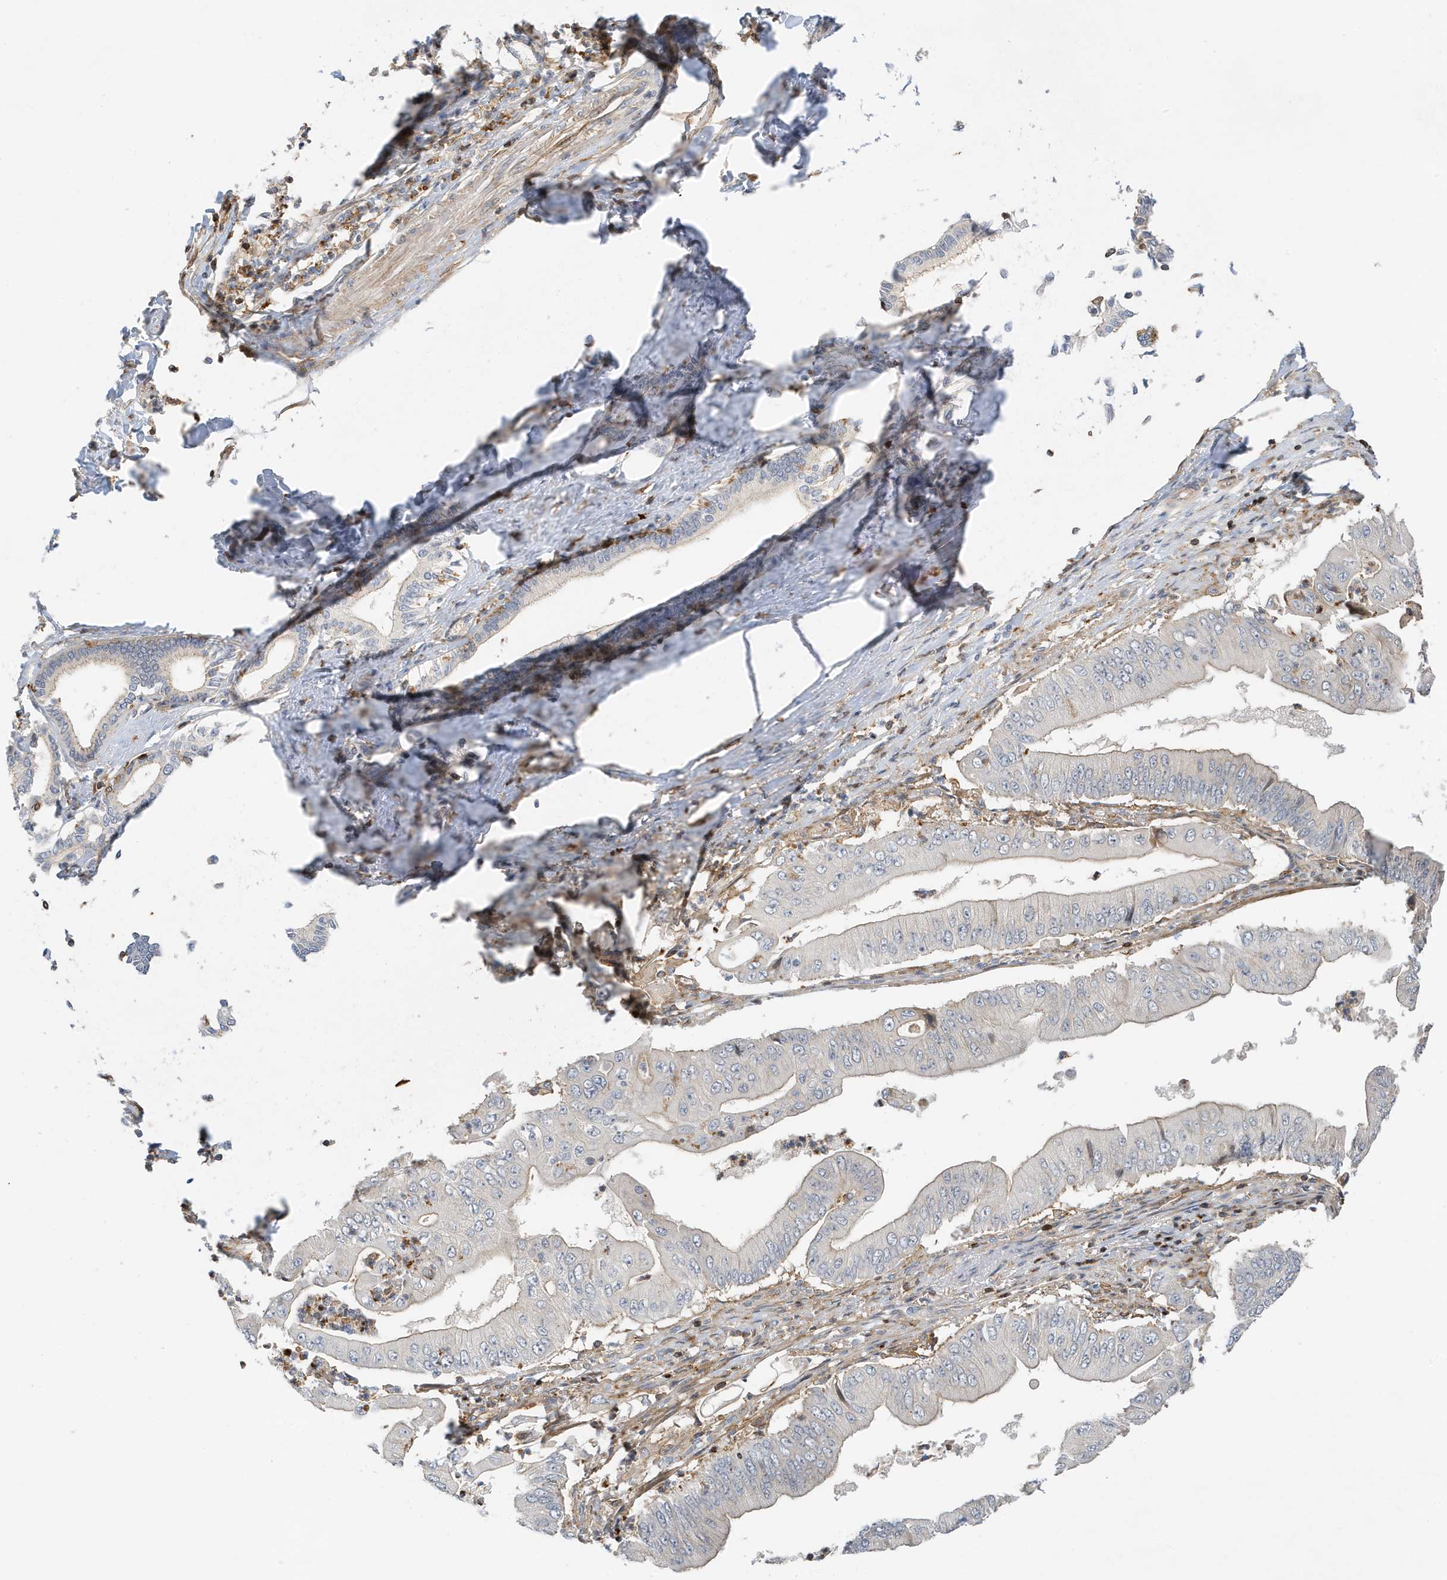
{"staining": {"intensity": "negative", "quantity": "none", "location": "none"}, "tissue": "pancreatic cancer", "cell_type": "Tumor cells", "image_type": "cancer", "snomed": [{"axis": "morphology", "description": "Adenocarcinoma, NOS"}, {"axis": "topography", "description": "Pancreas"}], "caption": "High power microscopy photomicrograph of an IHC micrograph of adenocarcinoma (pancreatic), revealing no significant expression in tumor cells.", "gene": "TATDN3", "patient": {"sex": "female", "age": 77}}